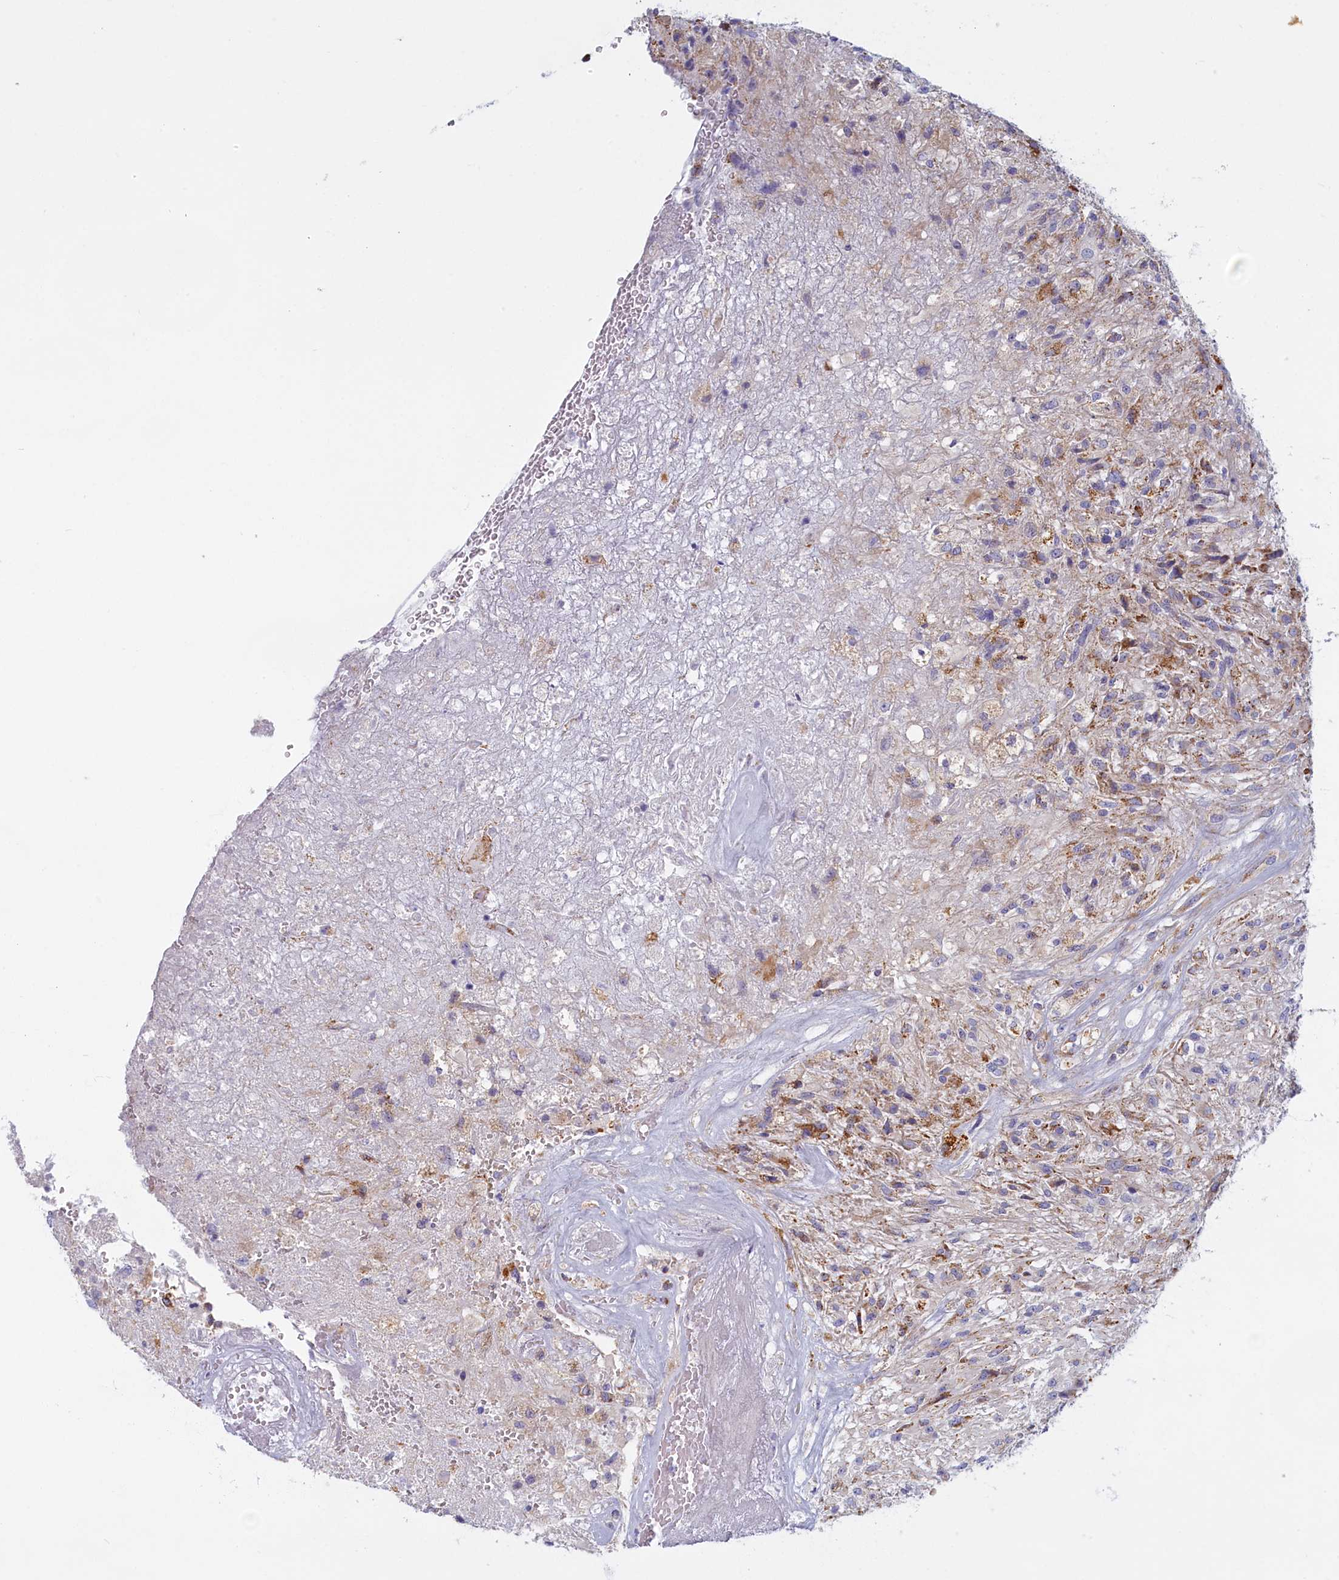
{"staining": {"intensity": "negative", "quantity": "none", "location": "none"}, "tissue": "glioma", "cell_type": "Tumor cells", "image_type": "cancer", "snomed": [{"axis": "morphology", "description": "Glioma, malignant, High grade"}, {"axis": "topography", "description": "Brain"}], "caption": "There is no significant positivity in tumor cells of high-grade glioma (malignant).", "gene": "NOL10", "patient": {"sex": "male", "age": 56}}